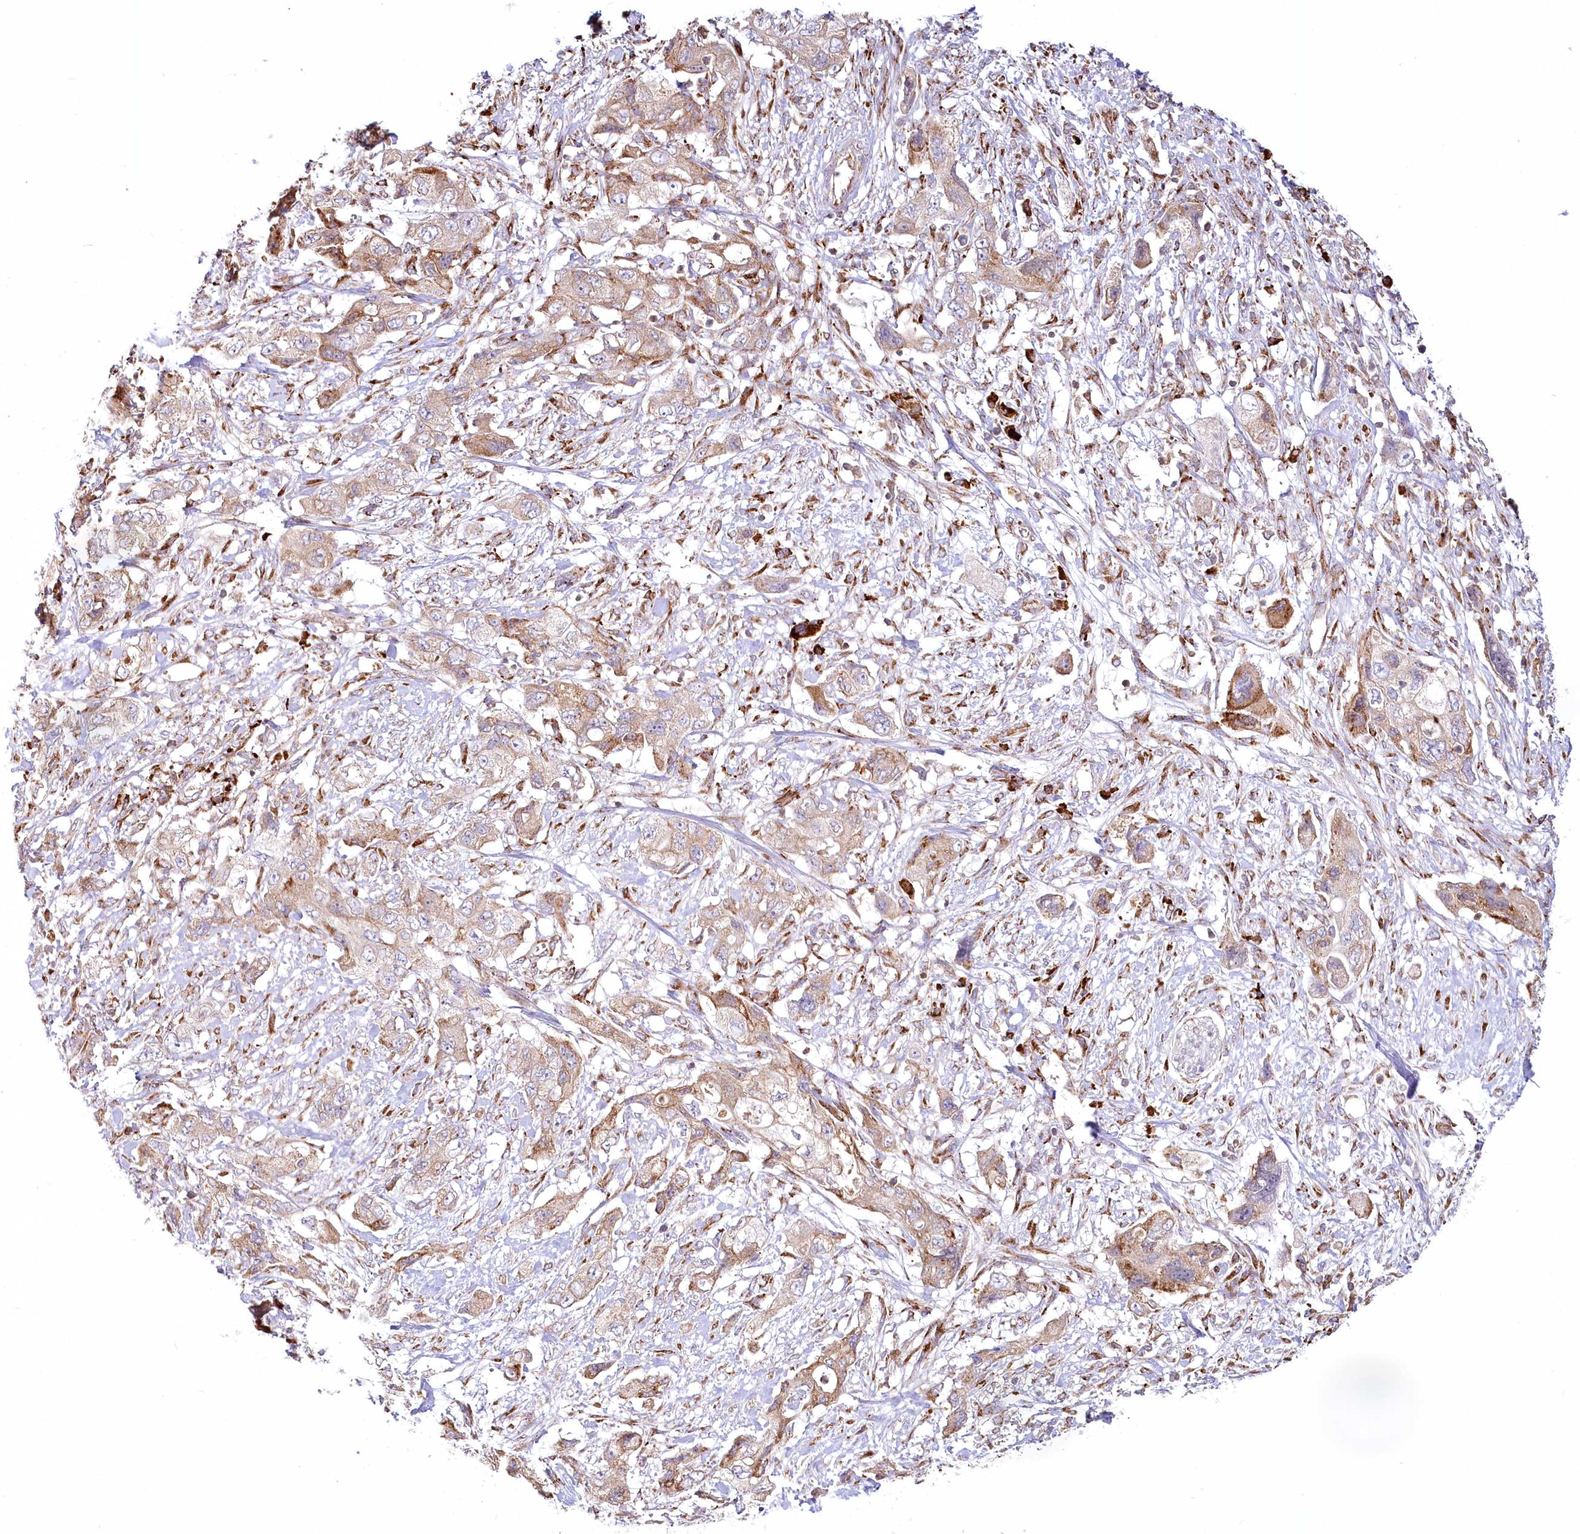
{"staining": {"intensity": "moderate", "quantity": "25%-75%", "location": "cytoplasmic/membranous"}, "tissue": "pancreatic cancer", "cell_type": "Tumor cells", "image_type": "cancer", "snomed": [{"axis": "morphology", "description": "Adenocarcinoma, NOS"}, {"axis": "topography", "description": "Pancreas"}], "caption": "Tumor cells show medium levels of moderate cytoplasmic/membranous positivity in approximately 25%-75% of cells in pancreatic adenocarcinoma.", "gene": "POGLUT1", "patient": {"sex": "female", "age": 73}}